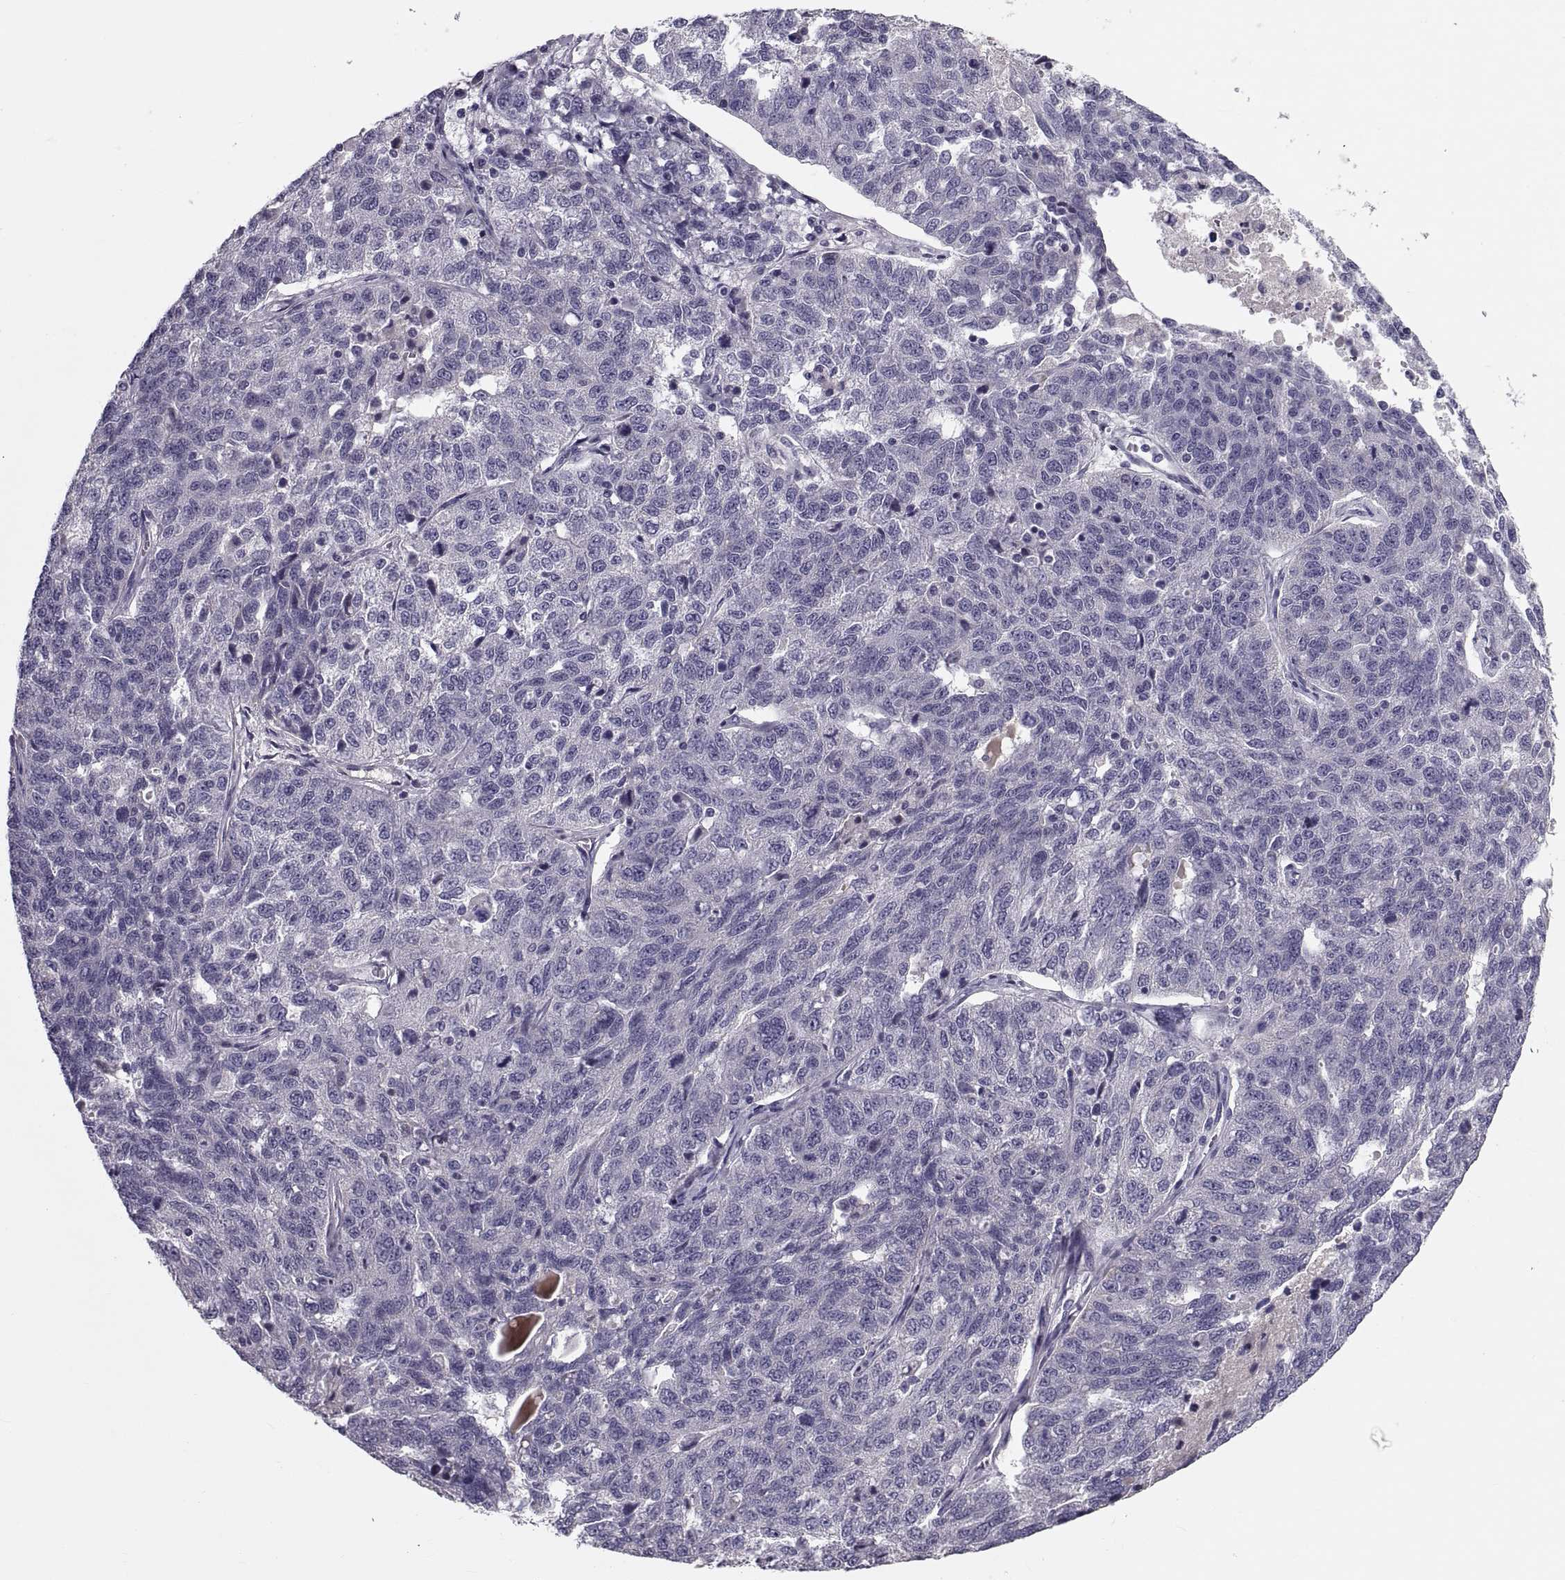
{"staining": {"intensity": "negative", "quantity": "none", "location": "none"}, "tissue": "ovarian cancer", "cell_type": "Tumor cells", "image_type": "cancer", "snomed": [{"axis": "morphology", "description": "Cystadenocarcinoma, serous, NOS"}, {"axis": "topography", "description": "Ovary"}], "caption": "This is a micrograph of immunohistochemistry (IHC) staining of ovarian cancer, which shows no staining in tumor cells. Brightfield microscopy of immunohistochemistry stained with DAB (3,3'-diaminobenzidine) (brown) and hematoxylin (blue), captured at high magnification.", "gene": "PDZRN4", "patient": {"sex": "female", "age": 71}}